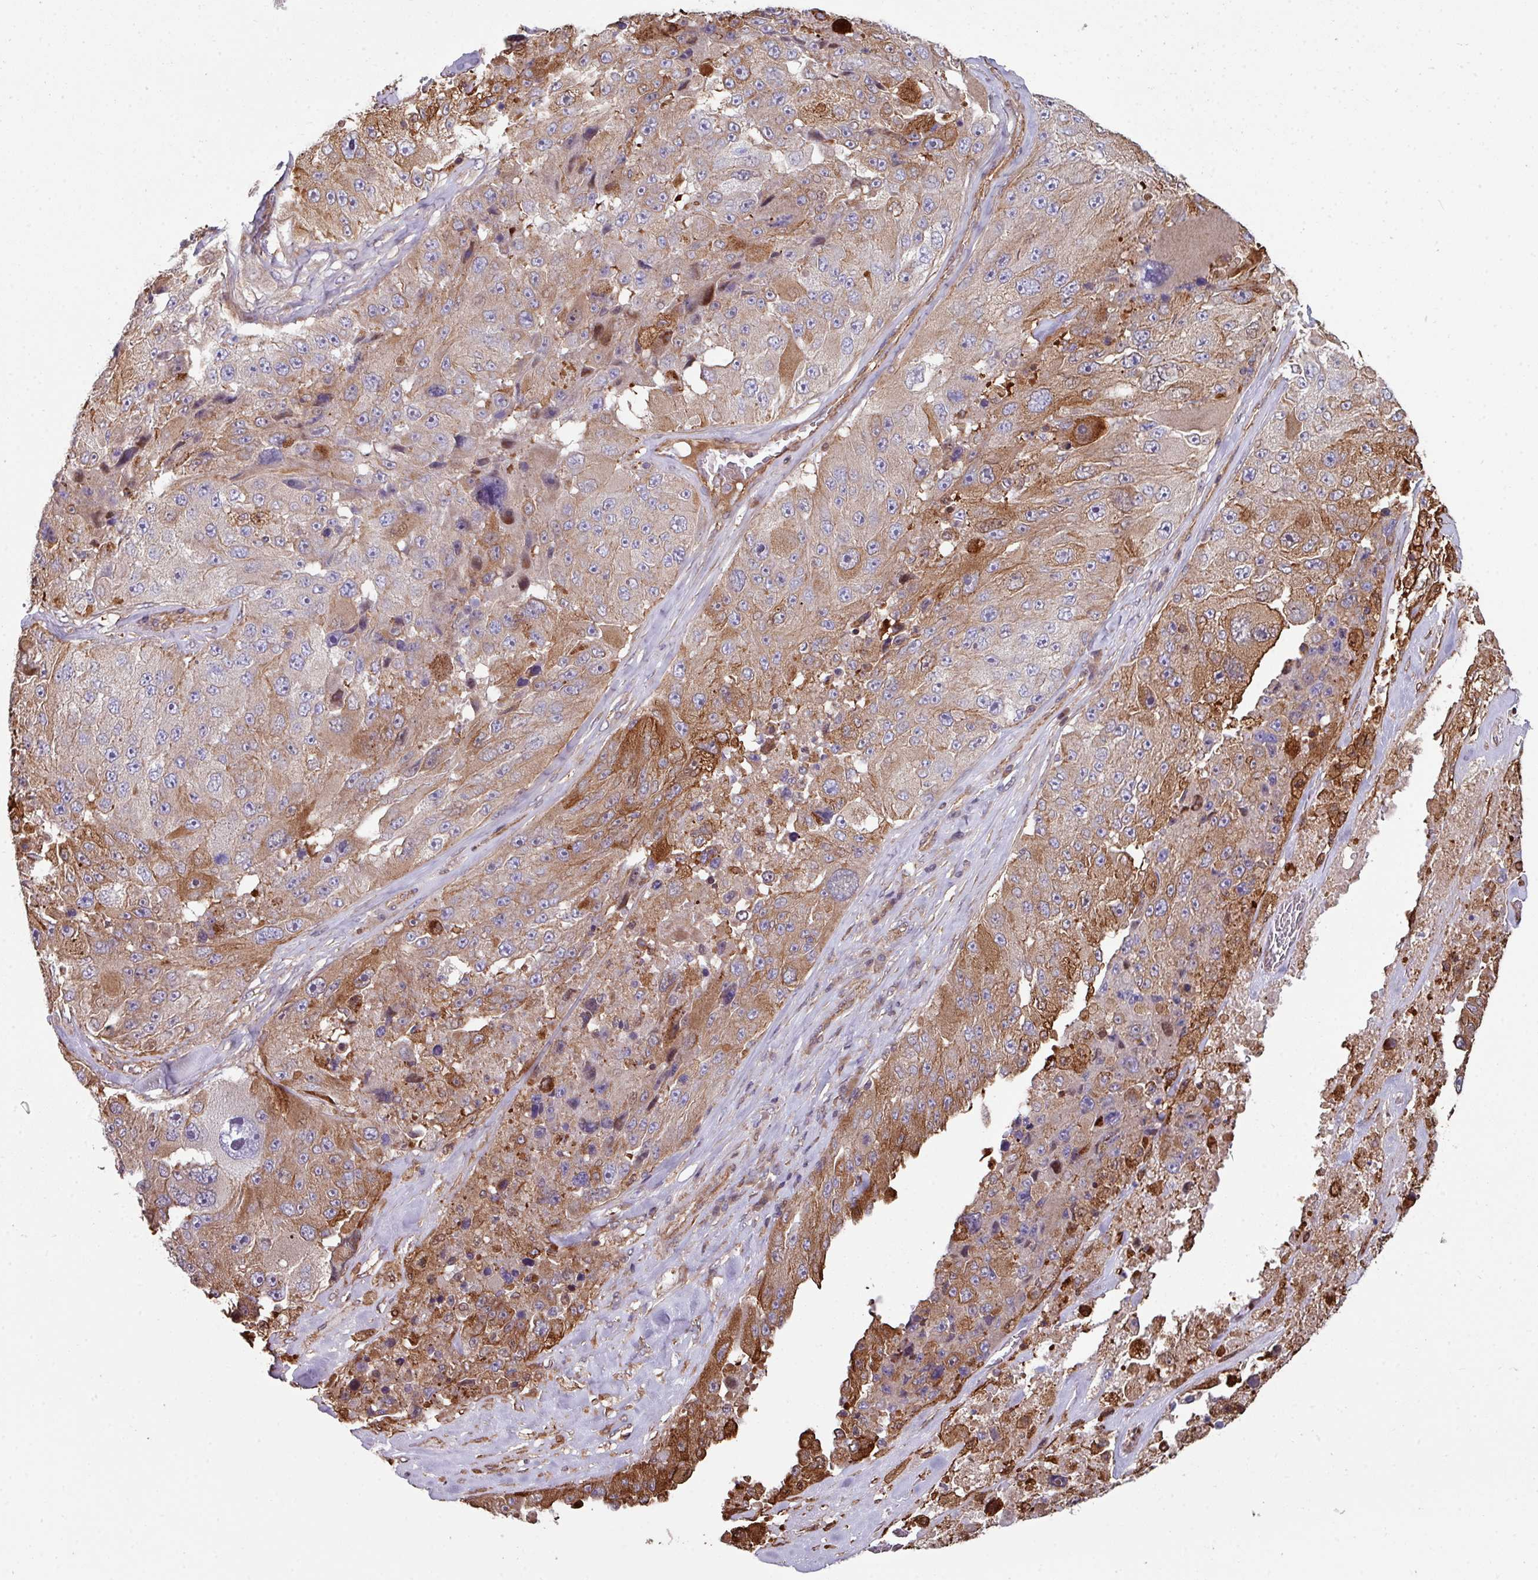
{"staining": {"intensity": "strong", "quantity": "25%-75%", "location": "cytoplasmic/membranous"}, "tissue": "melanoma", "cell_type": "Tumor cells", "image_type": "cancer", "snomed": [{"axis": "morphology", "description": "Malignant melanoma, Metastatic site"}, {"axis": "topography", "description": "Lymph node"}], "caption": "This histopathology image displays immunohistochemistry staining of human melanoma, with high strong cytoplasmic/membranous positivity in approximately 25%-75% of tumor cells.", "gene": "ANO9", "patient": {"sex": "male", "age": 62}}